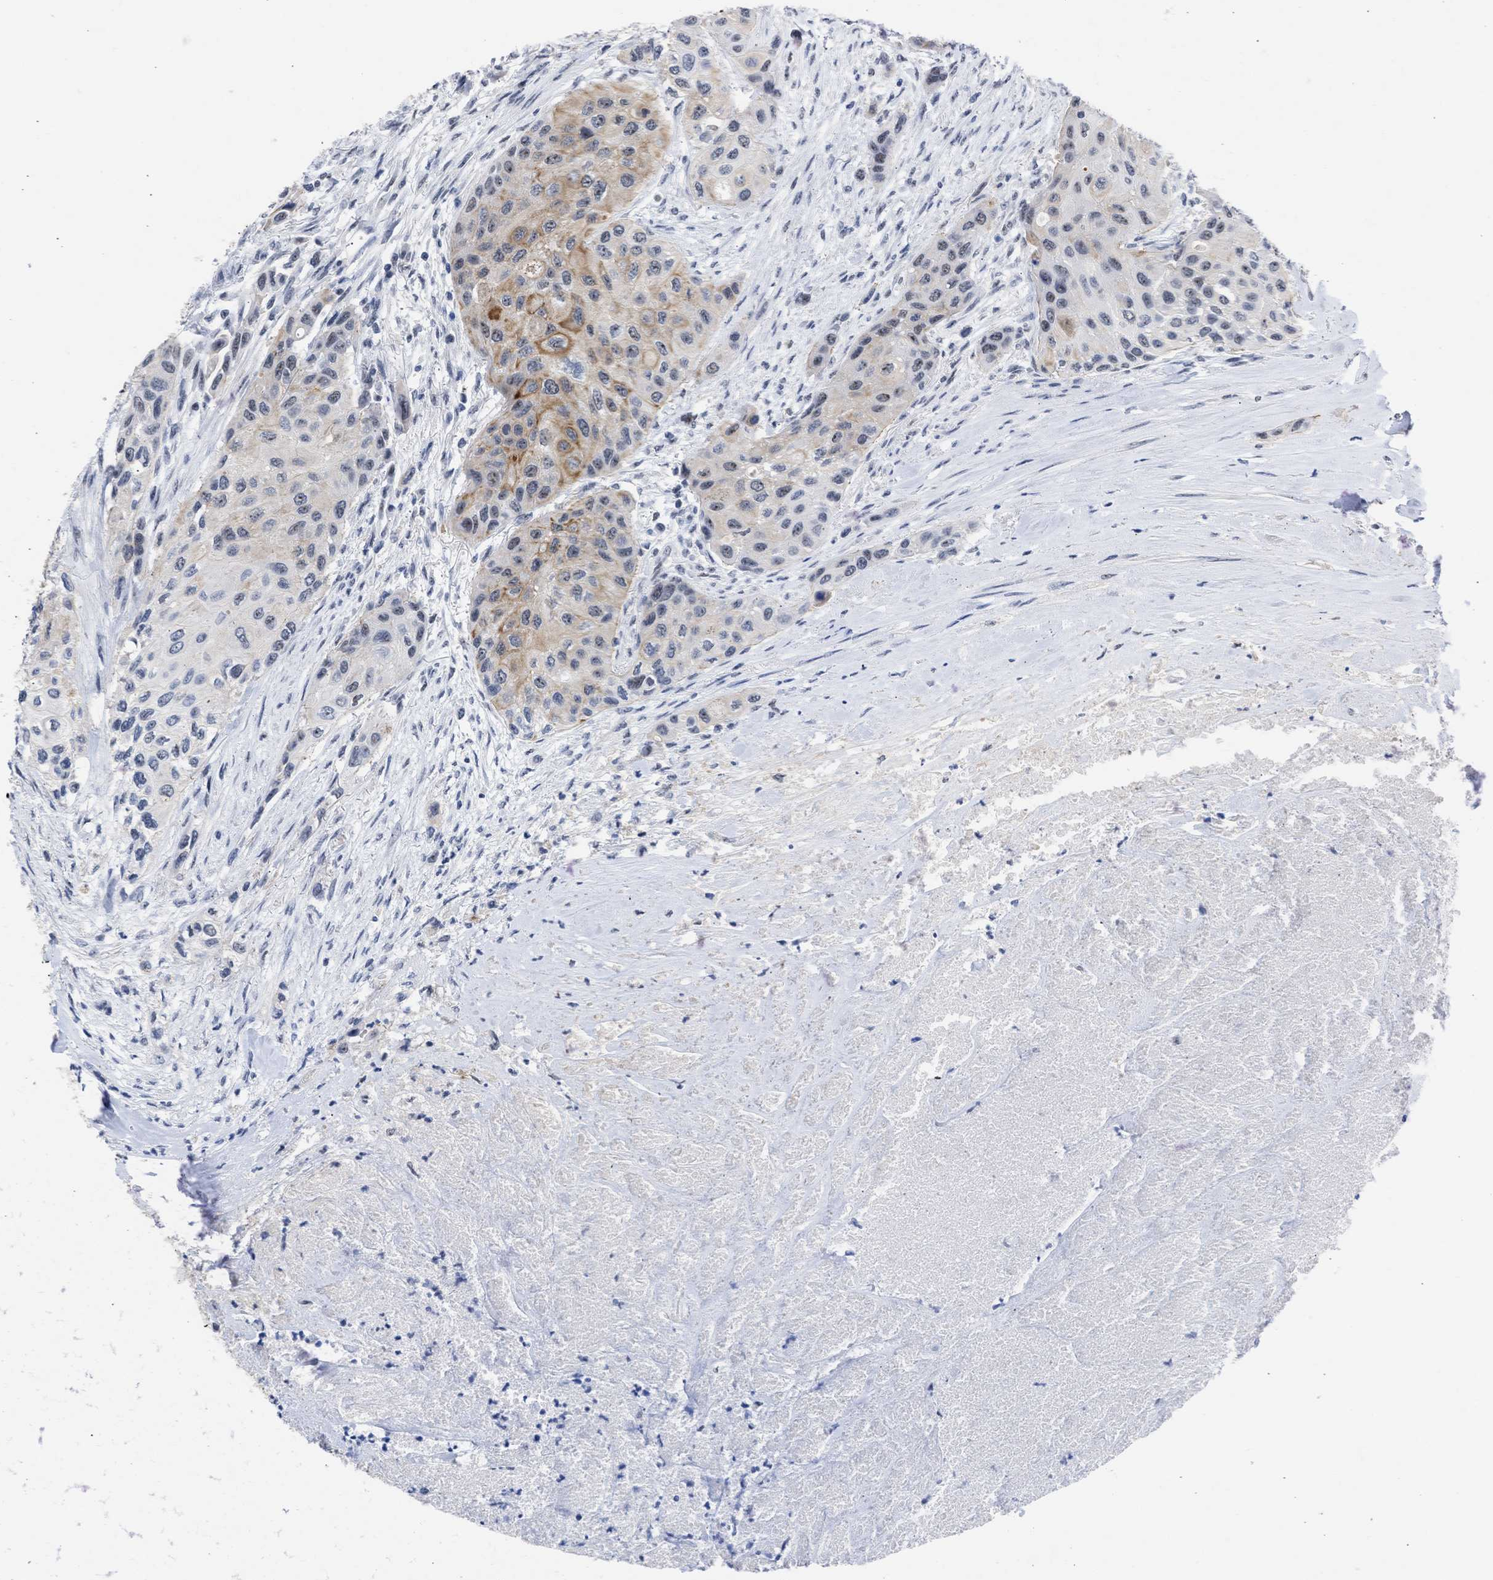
{"staining": {"intensity": "moderate", "quantity": "25%-75%", "location": "cytoplasmic/membranous,nuclear"}, "tissue": "urothelial cancer", "cell_type": "Tumor cells", "image_type": "cancer", "snomed": [{"axis": "morphology", "description": "Urothelial carcinoma, High grade"}, {"axis": "topography", "description": "Urinary bladder"}], "caption": "Tumor cells demonstrate medium levels of moderate cytoplasmic/membranous and nuclear expression in approximately 25%-75% of cells in urothelial cancer.", "gene": "DDX41", "patient": {"sex": "female", "age": 56}}